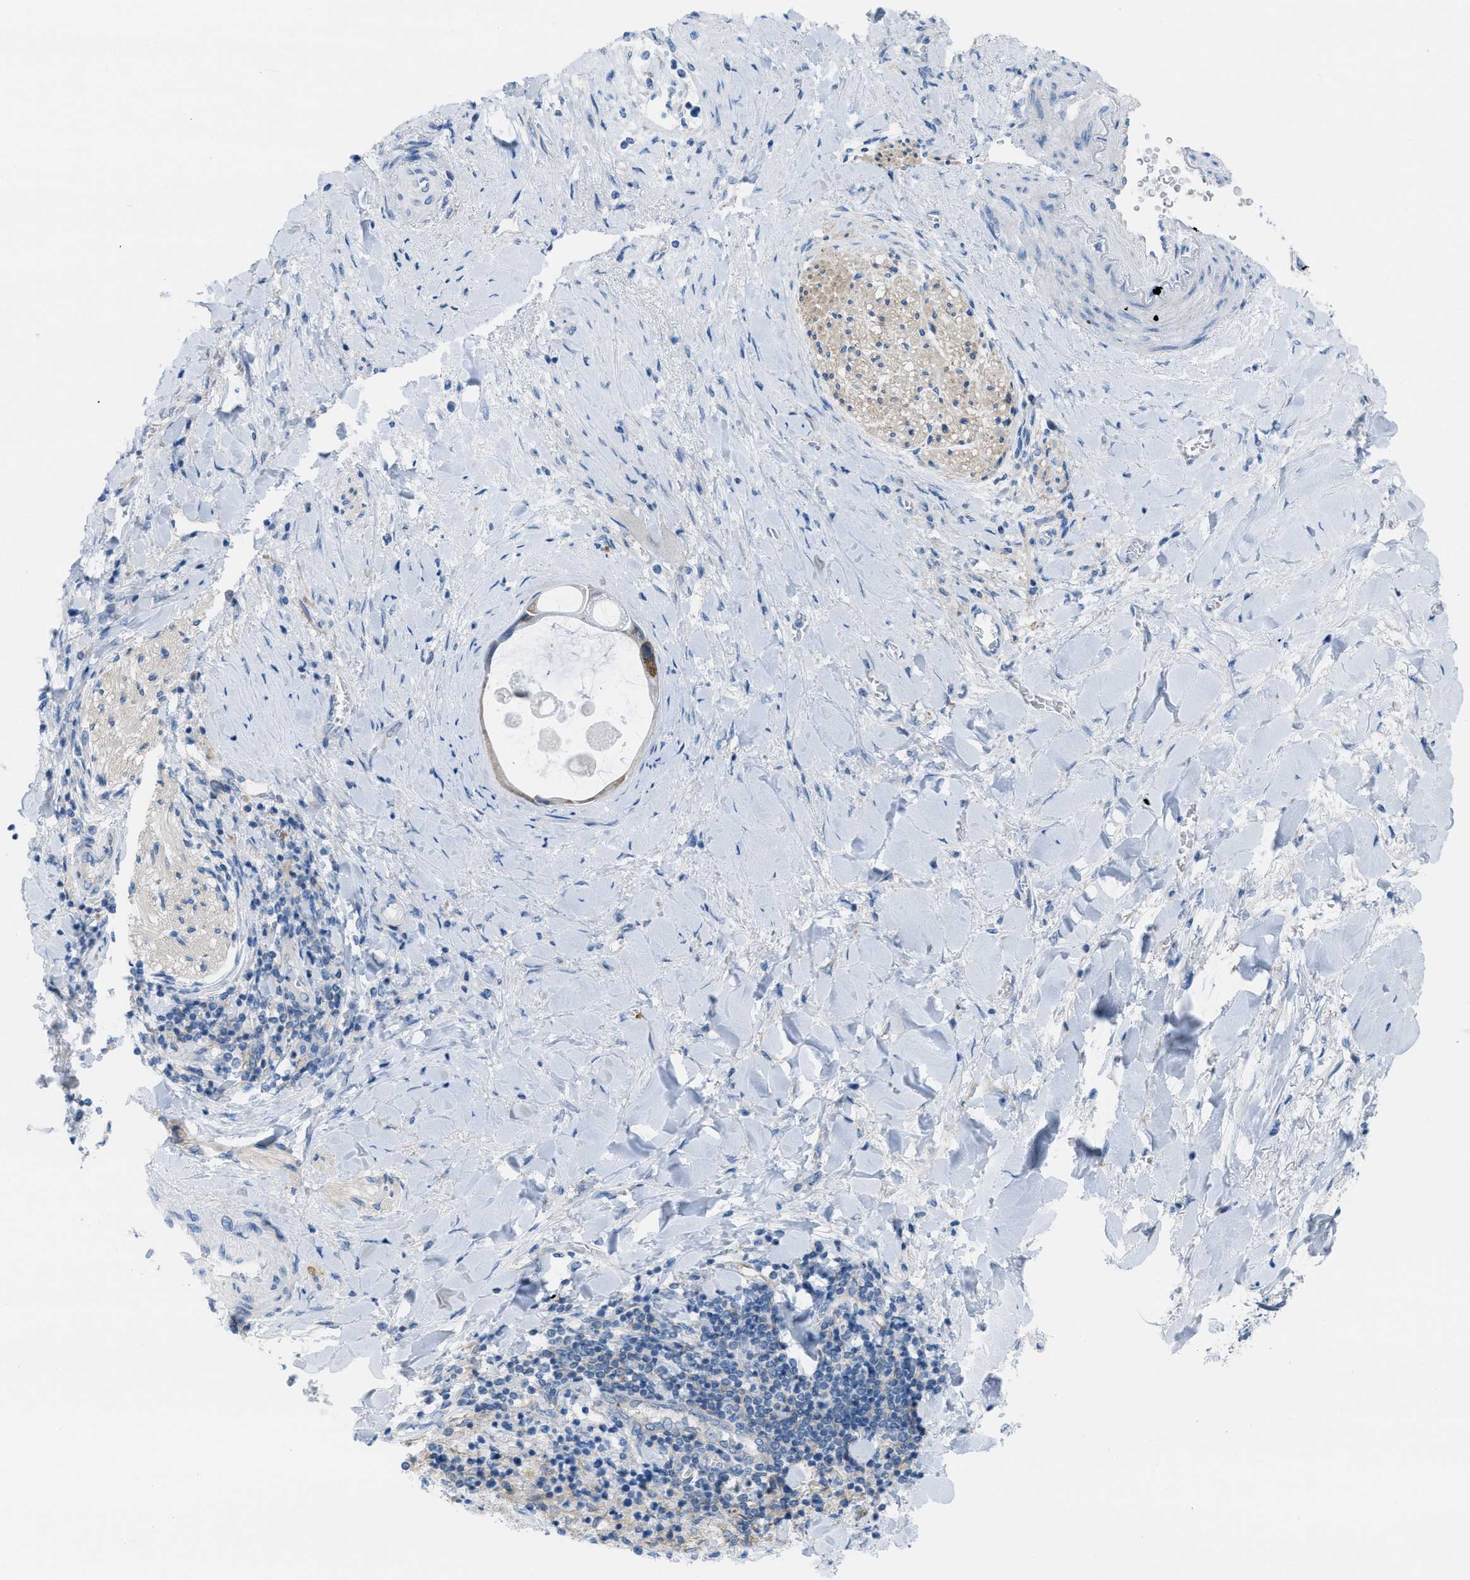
{"staining": {"intensity": "negative", "quantity": "none", "location": "none"}, "tissue": "liver cancer", "cell_type": "Tumor cells", "image_type": "cancer", "snomed": [{"axis": "morphology", "description": "Cholangiocarcinoma"}, {"axis": "topography", "description": "Liver"}], "caption": "There is no significant staining in tumor cells of liver cancer. (DAB IHC, high magnification).", "gene": "ASGR1", "patient": {"sex": "male", "age": 50}}